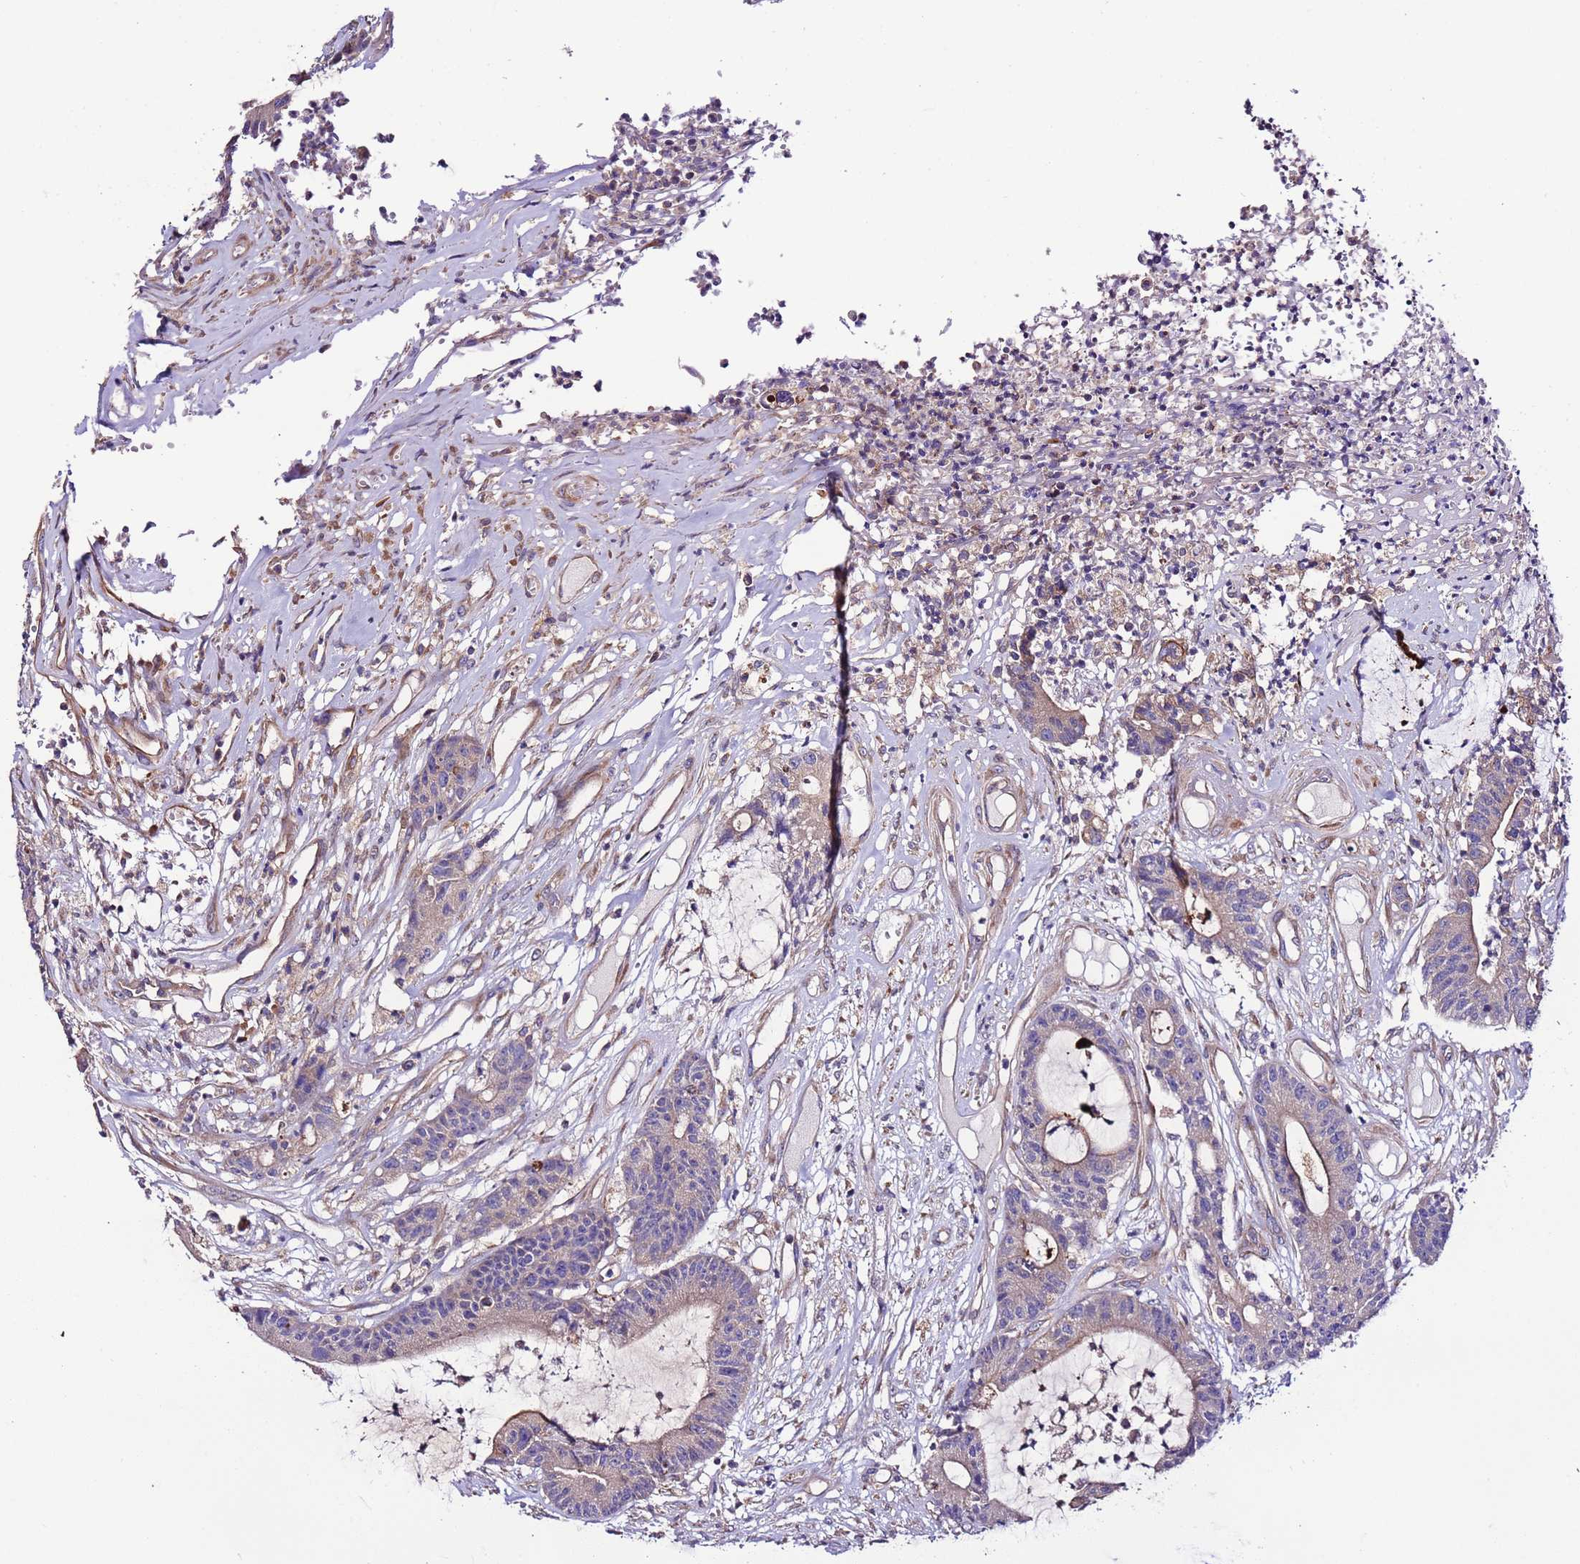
{"staining": {"intensity": "moderate", "quantity": "<25%", "location": "cytoplasmic/membranous"}, "tissue": "colorectal cancer", "cell_type": "Tumor cells", "image_type": "cancer", "snomed": [{"axis": "morphology", "description": "Adenocarcinoma, NOS"}, {"axis": "topography", "description": "Colon"}], "caption": "Brown immunohistochemical staining in human adenocarcinoma (colorectal) shows moderate cytoplasmic/membranous staining in approximately <25% of tumor cells. The staining is performed using DAB brown chromogen to label protein expression. The nuclei are counter-stained blue using hematoxylin.", "gene": "SPCS1", "patient": {"sex": "female", "age": 84}}